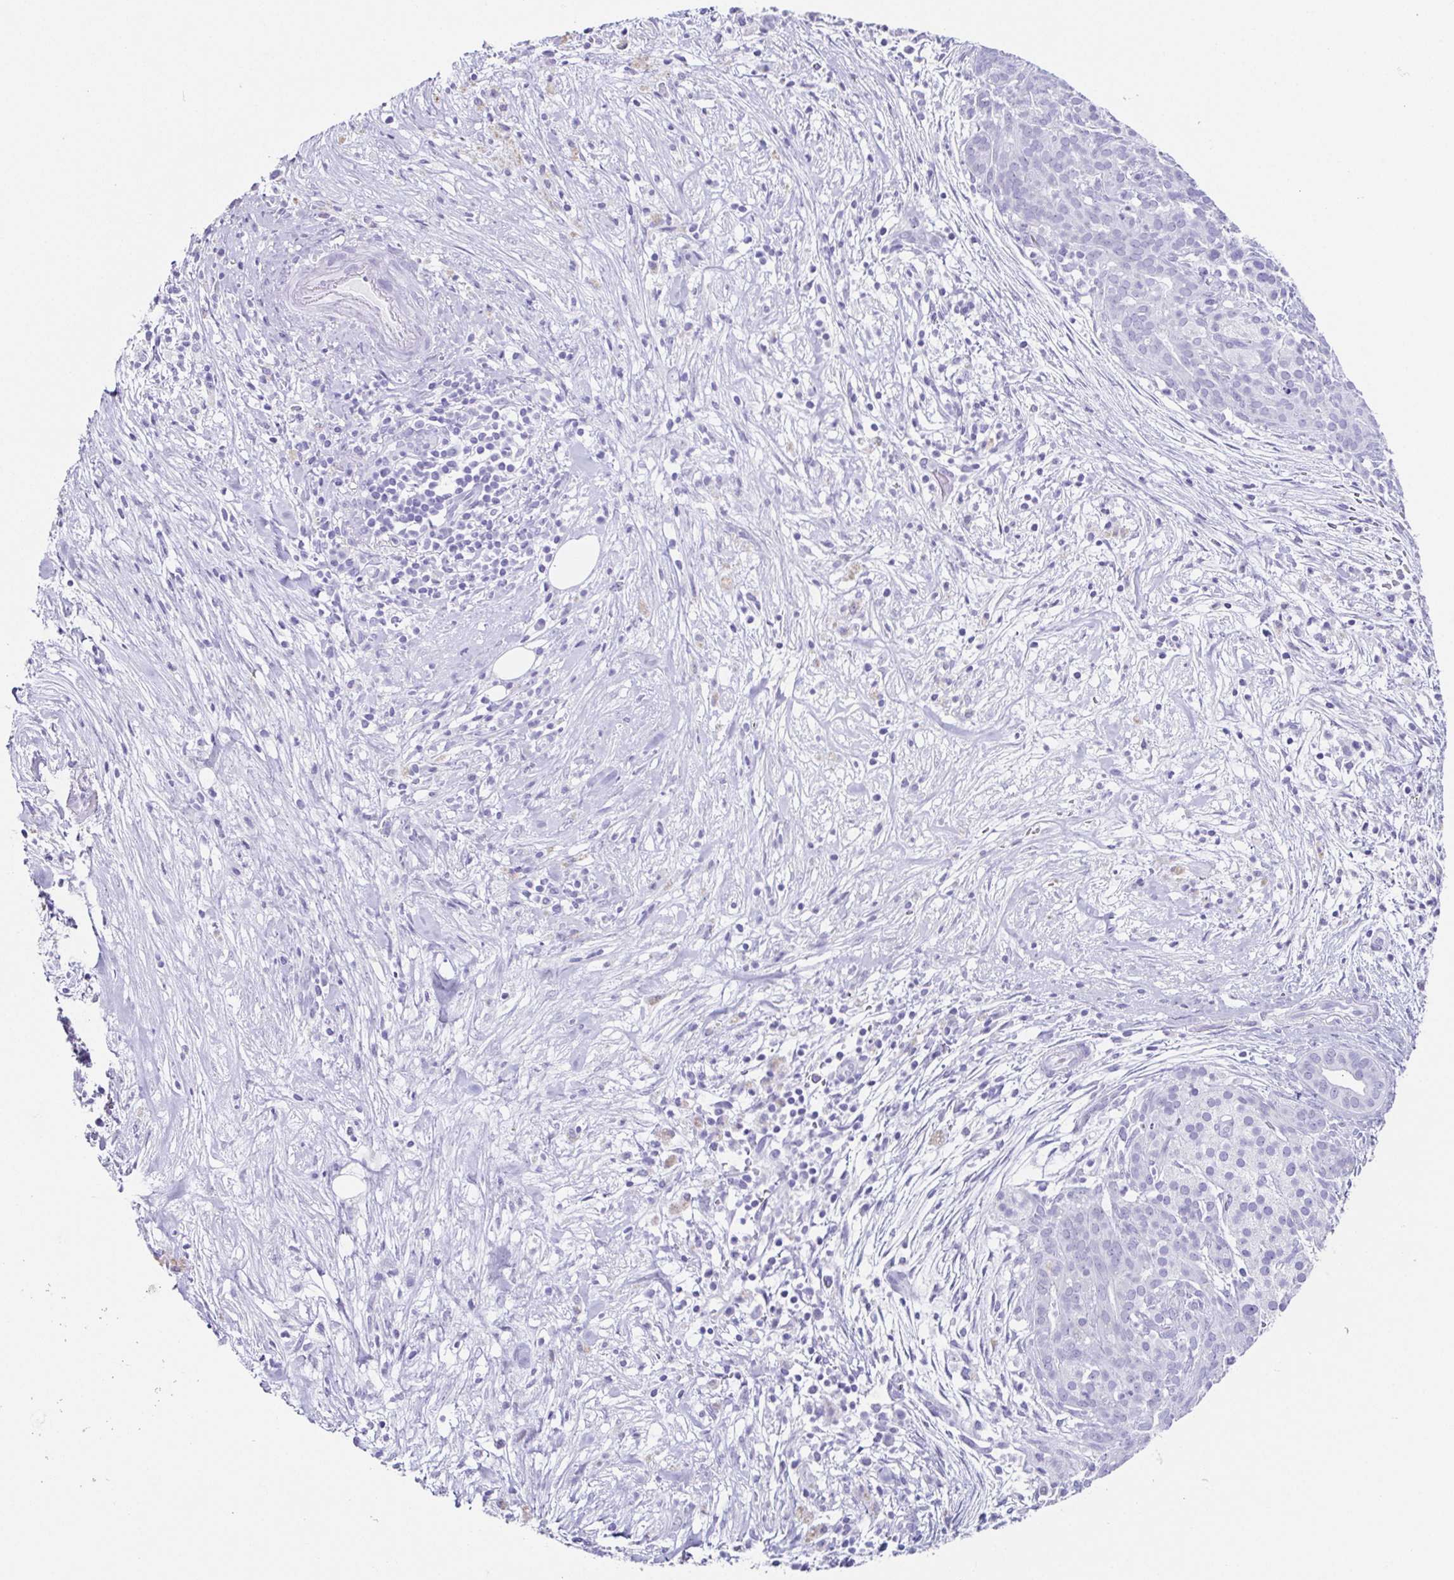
{"staining": {"intensity": "negative", "quantity": "none", "location": "none"}, "tissue": "pancreatic cancer", "cell_type": "Tumor cells", "image_type": "cancer", "snomed": [{"axis": "morphology", "description": "Adenocarcinoma, NOS"}, {"axis": "topography", "description": "Pancreas"}], "caption": "IHC histopathology image of neoplastic tissue: pancreatic cancer stained with DAB exhibits no significant protein positivity in tumor cells.", "gene": "ESX1", "patient": {"sex": "male", "age": 44}}